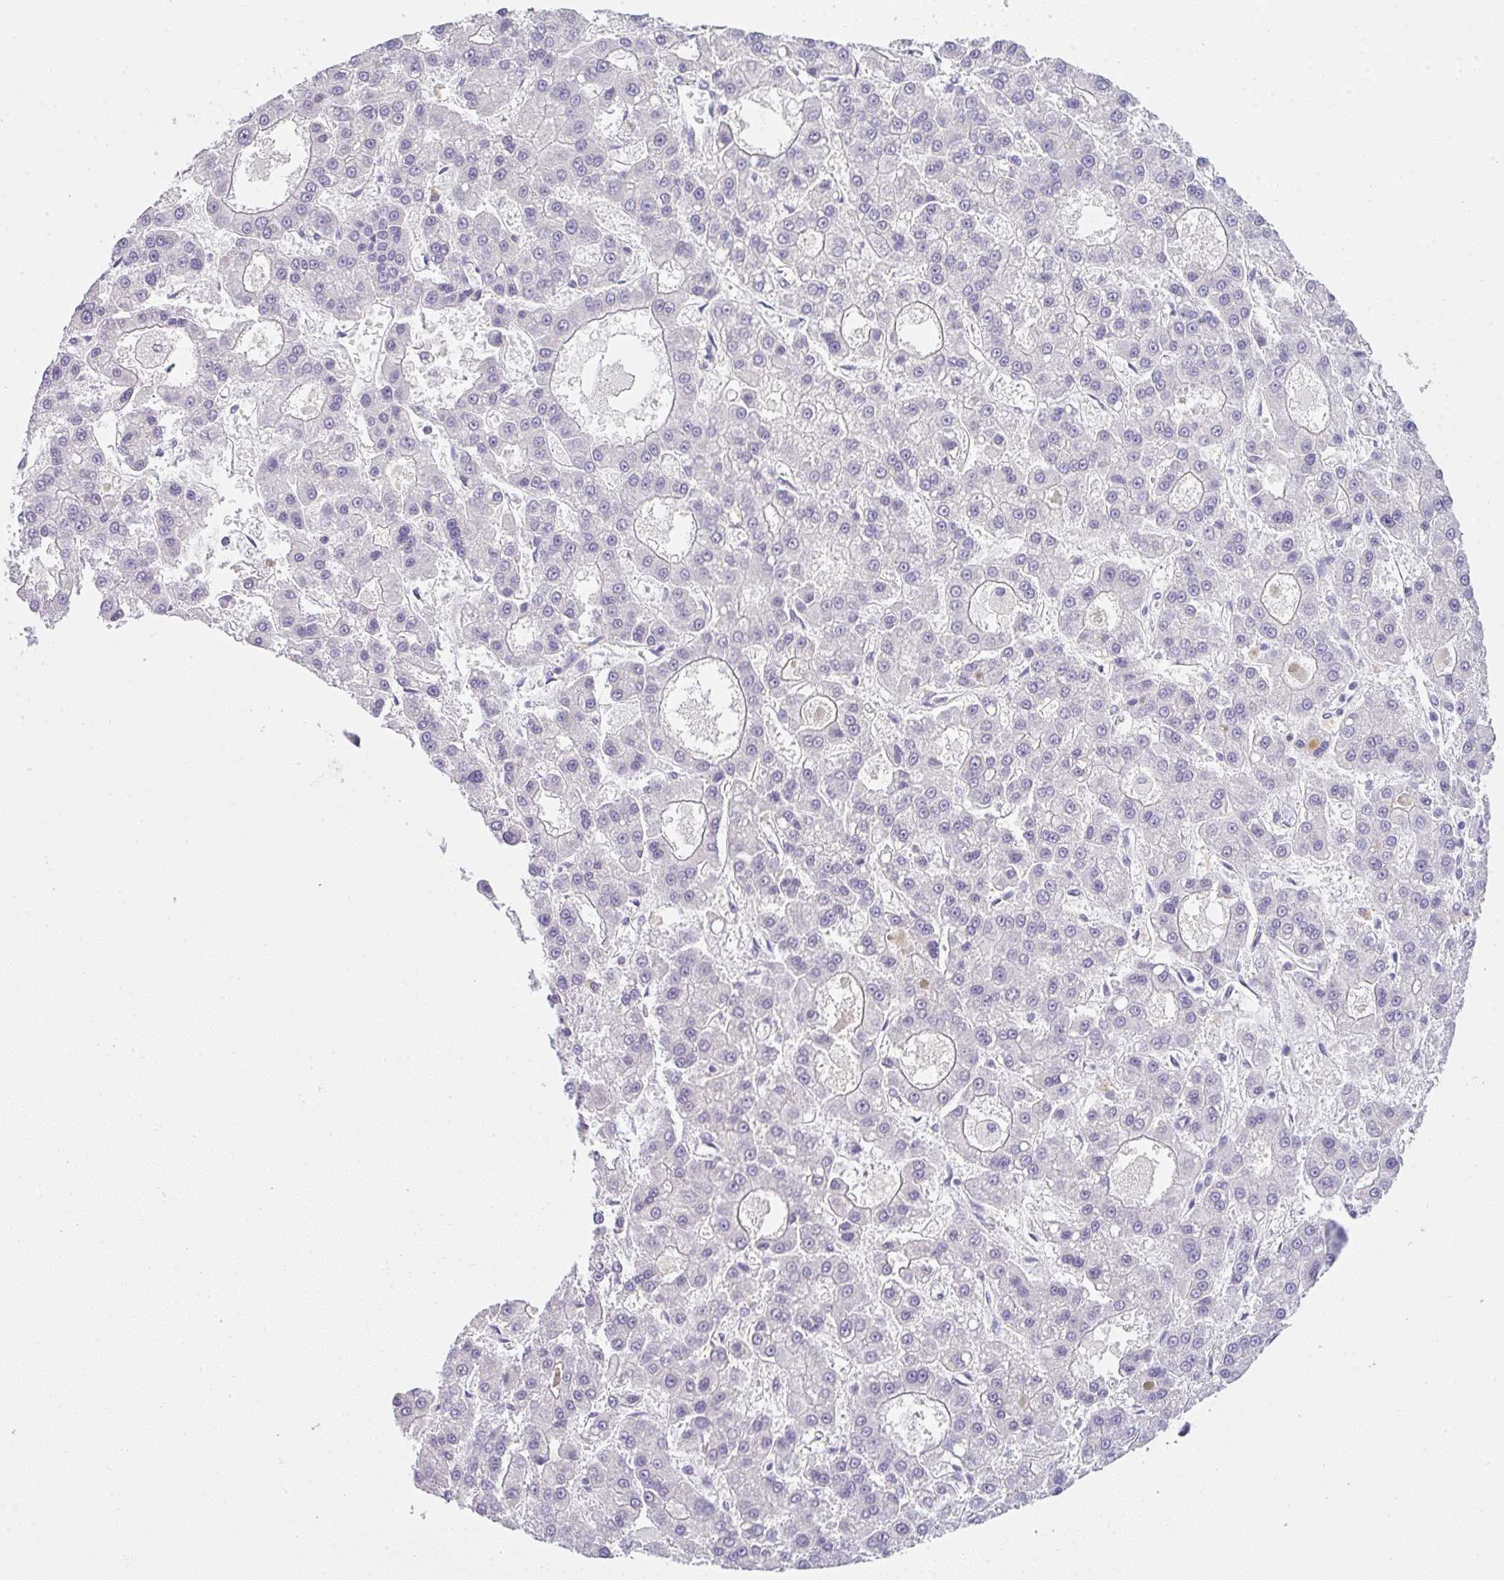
{"staining": {"intensity": "negative", "quantity": "none", "location": "none"}, "tissue": "liver cancer", "cell_type": "Tumor cells", "image_type": "cancer", "snomed": [{"axis": "morphology", "description": "Carcinoma, Hepatocellular, NOS"}, {"axis": "topography", "description": "Liver"}], "caption": "An IHC image of liver cancer is shown. There is no staining in tumor cells of liver cancer.", "gene": "LPAR4", "patient": {"sex": "male", "age": 70}}